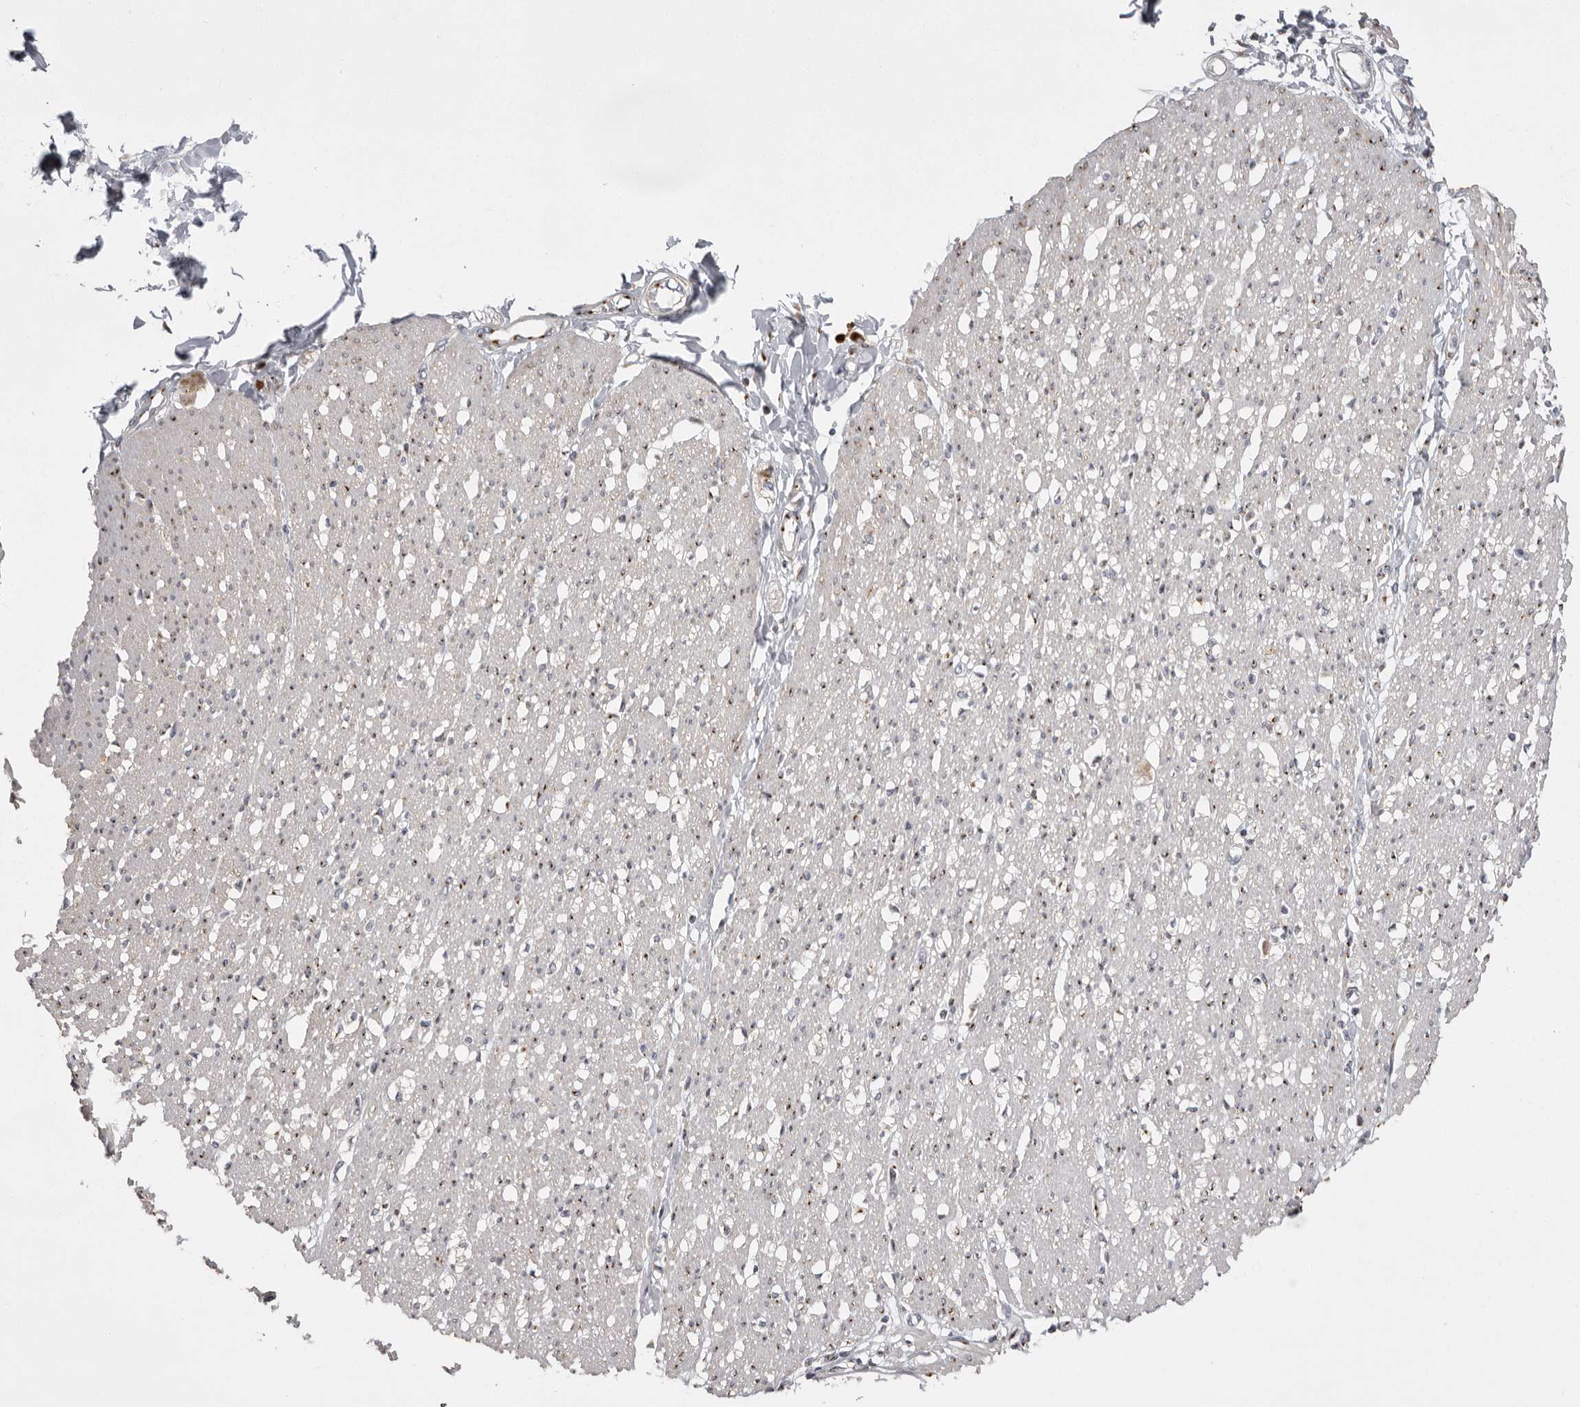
{"staining": {"intensity": "moderate", "quantity": "25%-75%", "location": "cytoplasmic/membranous"}, "tissue": "smooth muscle", "cell_type": "Smooth muscle cells", "image_type": "normal", "snomed": [{"axis": "morphology", "description": "Normal tissue, NOS"}, {"axis": "morphology", "description": "Adenocarcinoma, NOS"}, {"axis": "topography", "description": "Colon"}, {"axis": "topography", "description": "Peripheral nerve tissue"}], "caption": "About 25%-75% of smooth muscle cells in normal human smooth muscle show moderate cytoplasmic/membranous protein expression as visualized by brown immunohistochemical staining.", "gene": "WDR47", "patient": {"sex": "male", "age": 14}}